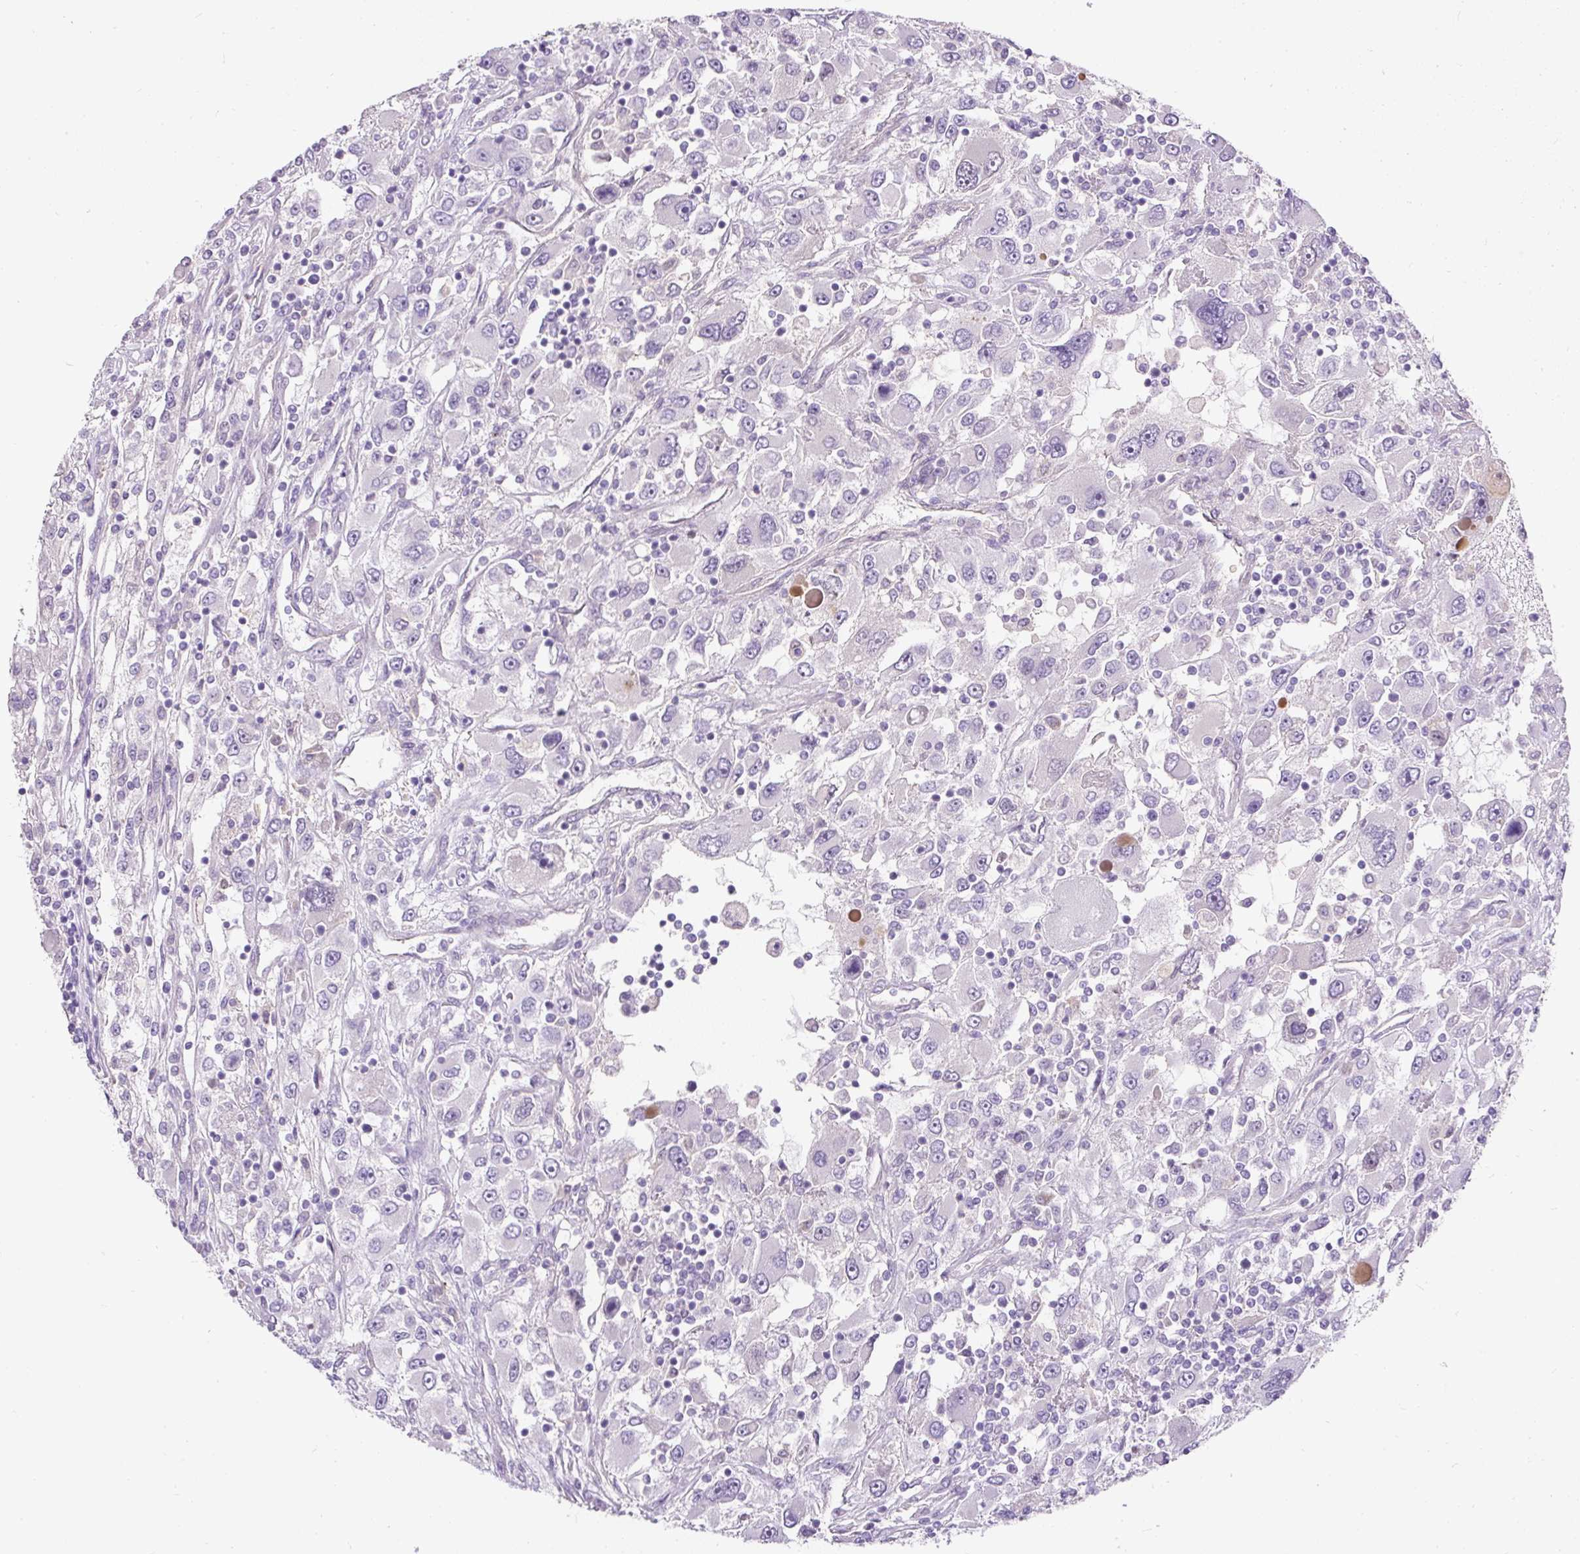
{"staining": {"intensity": "negative", "quantity": "none", "location": "none"}, "tissue": "renal cancer", "cell_type": "Tumor cells", "image_type": "cancer", "snomed": [{"axis": "morphology", "description": "Adenocarcinoma, NOS"}, {"axis": "topography", "description": "Kidney"}], "caption": "High power microscopy photomicrograph of an immunohistochemistry (IHC) image of renal adenocarcinoma, revealing no significant staining in tumor cells. (Brightfield microscopy of DAB (3,3'-diaminobenzidine) immunohistochemistry (IHC) at high magnification).", "gene": "KRTAP20-3", "patient": {"sex": "female", "age": 52}}